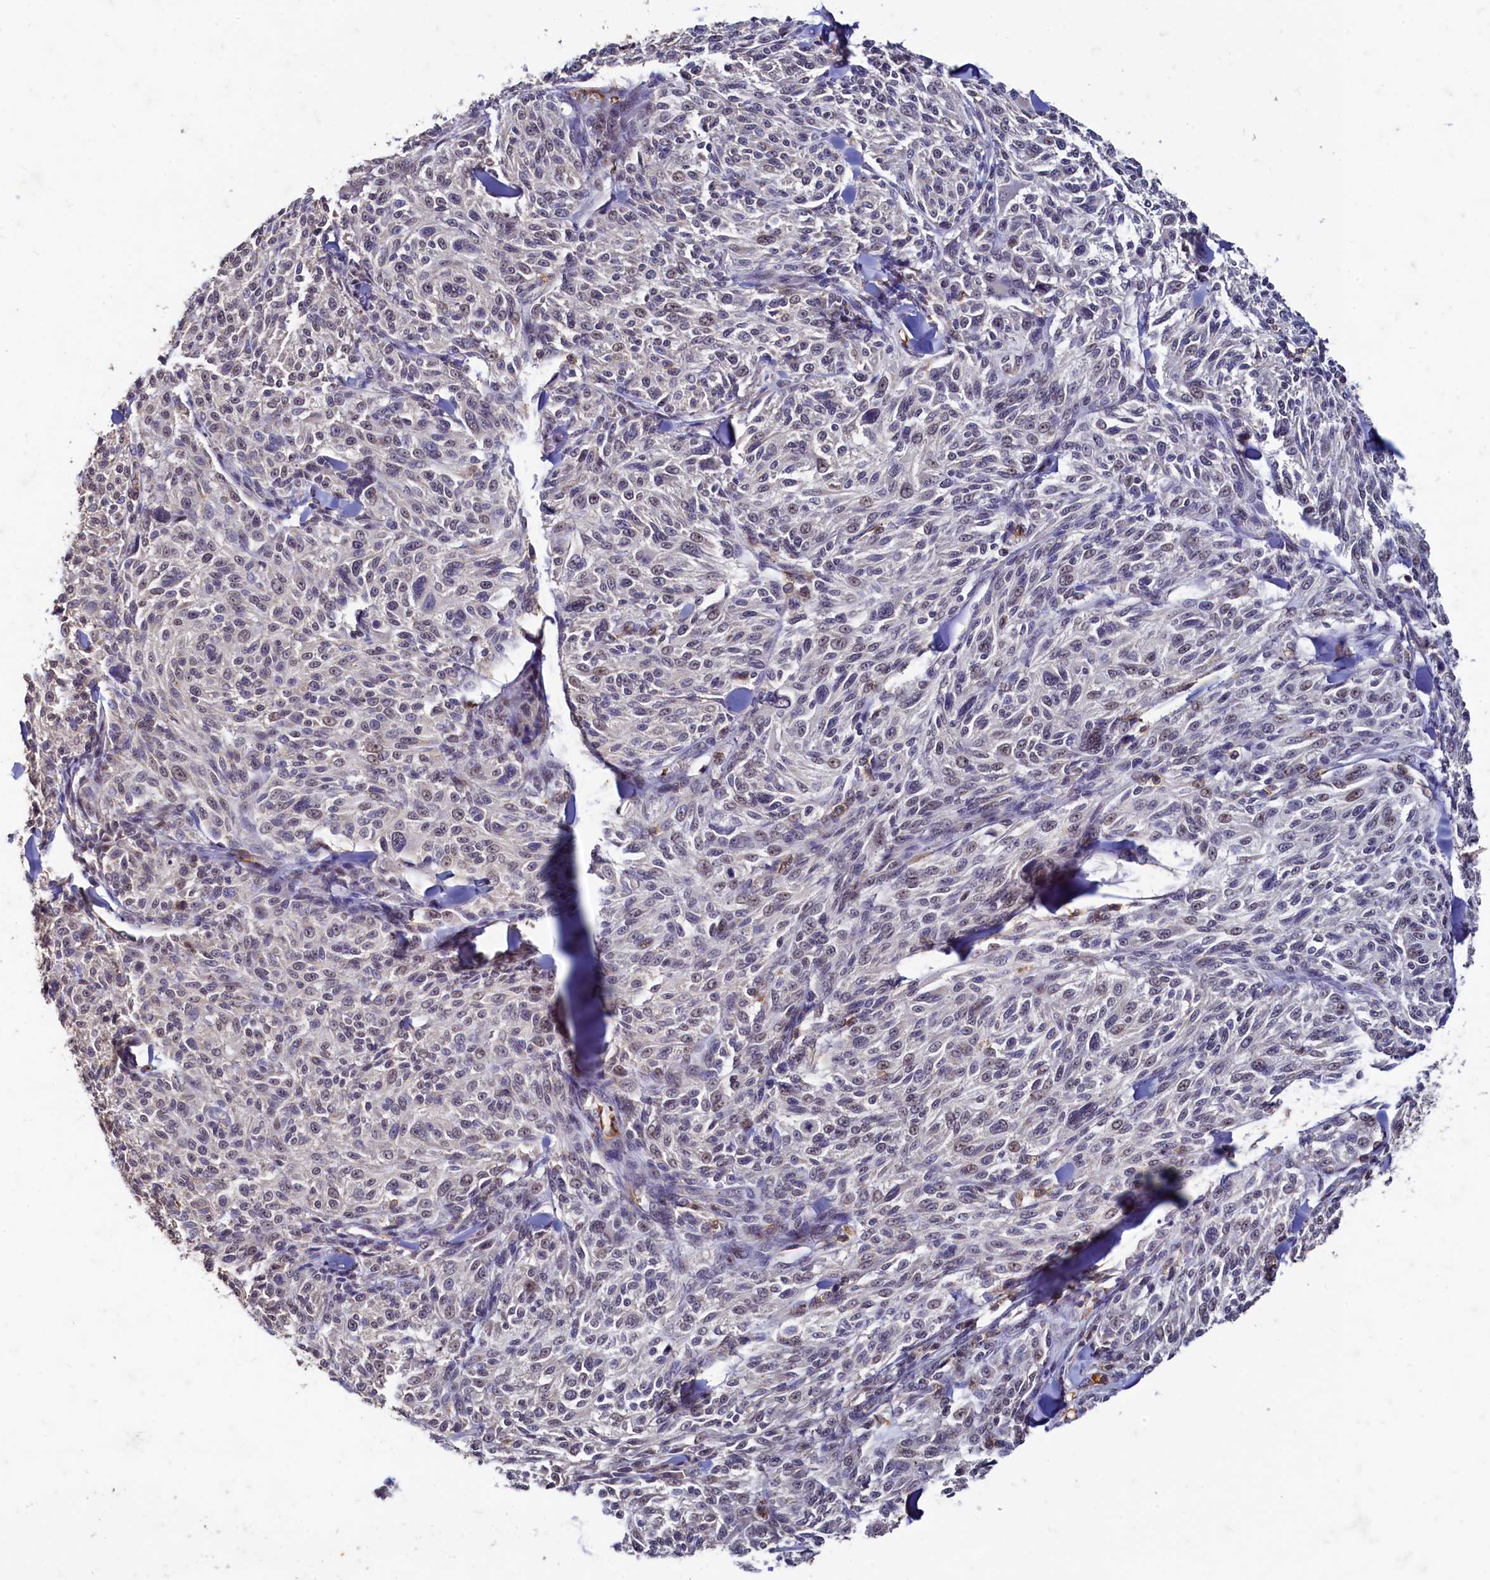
{"staining": {"intensity": "weak", "quantity": "<25%", "location": "nuclear"}, "tissue": "melanoma", "cell_type": "Tumor cells", "image_type": "cancer", "snomed": [{"axis": "morphology", "description": "Malignant melanoma, NOS"}, {"axis": "topography", "description": "Skin of trunk"}], "caption": "A micrograph of malignant melanoma stained for a protein demonstrates no brown staining in tumor cells. Brightfield microscopy of immunohistochemistry (IHC) stained with DAB (brown) and hematoxylin (blue), captured at high magnification.", "gene": "CSTPP1", "patient": {"sex": "male", "age": 71}}